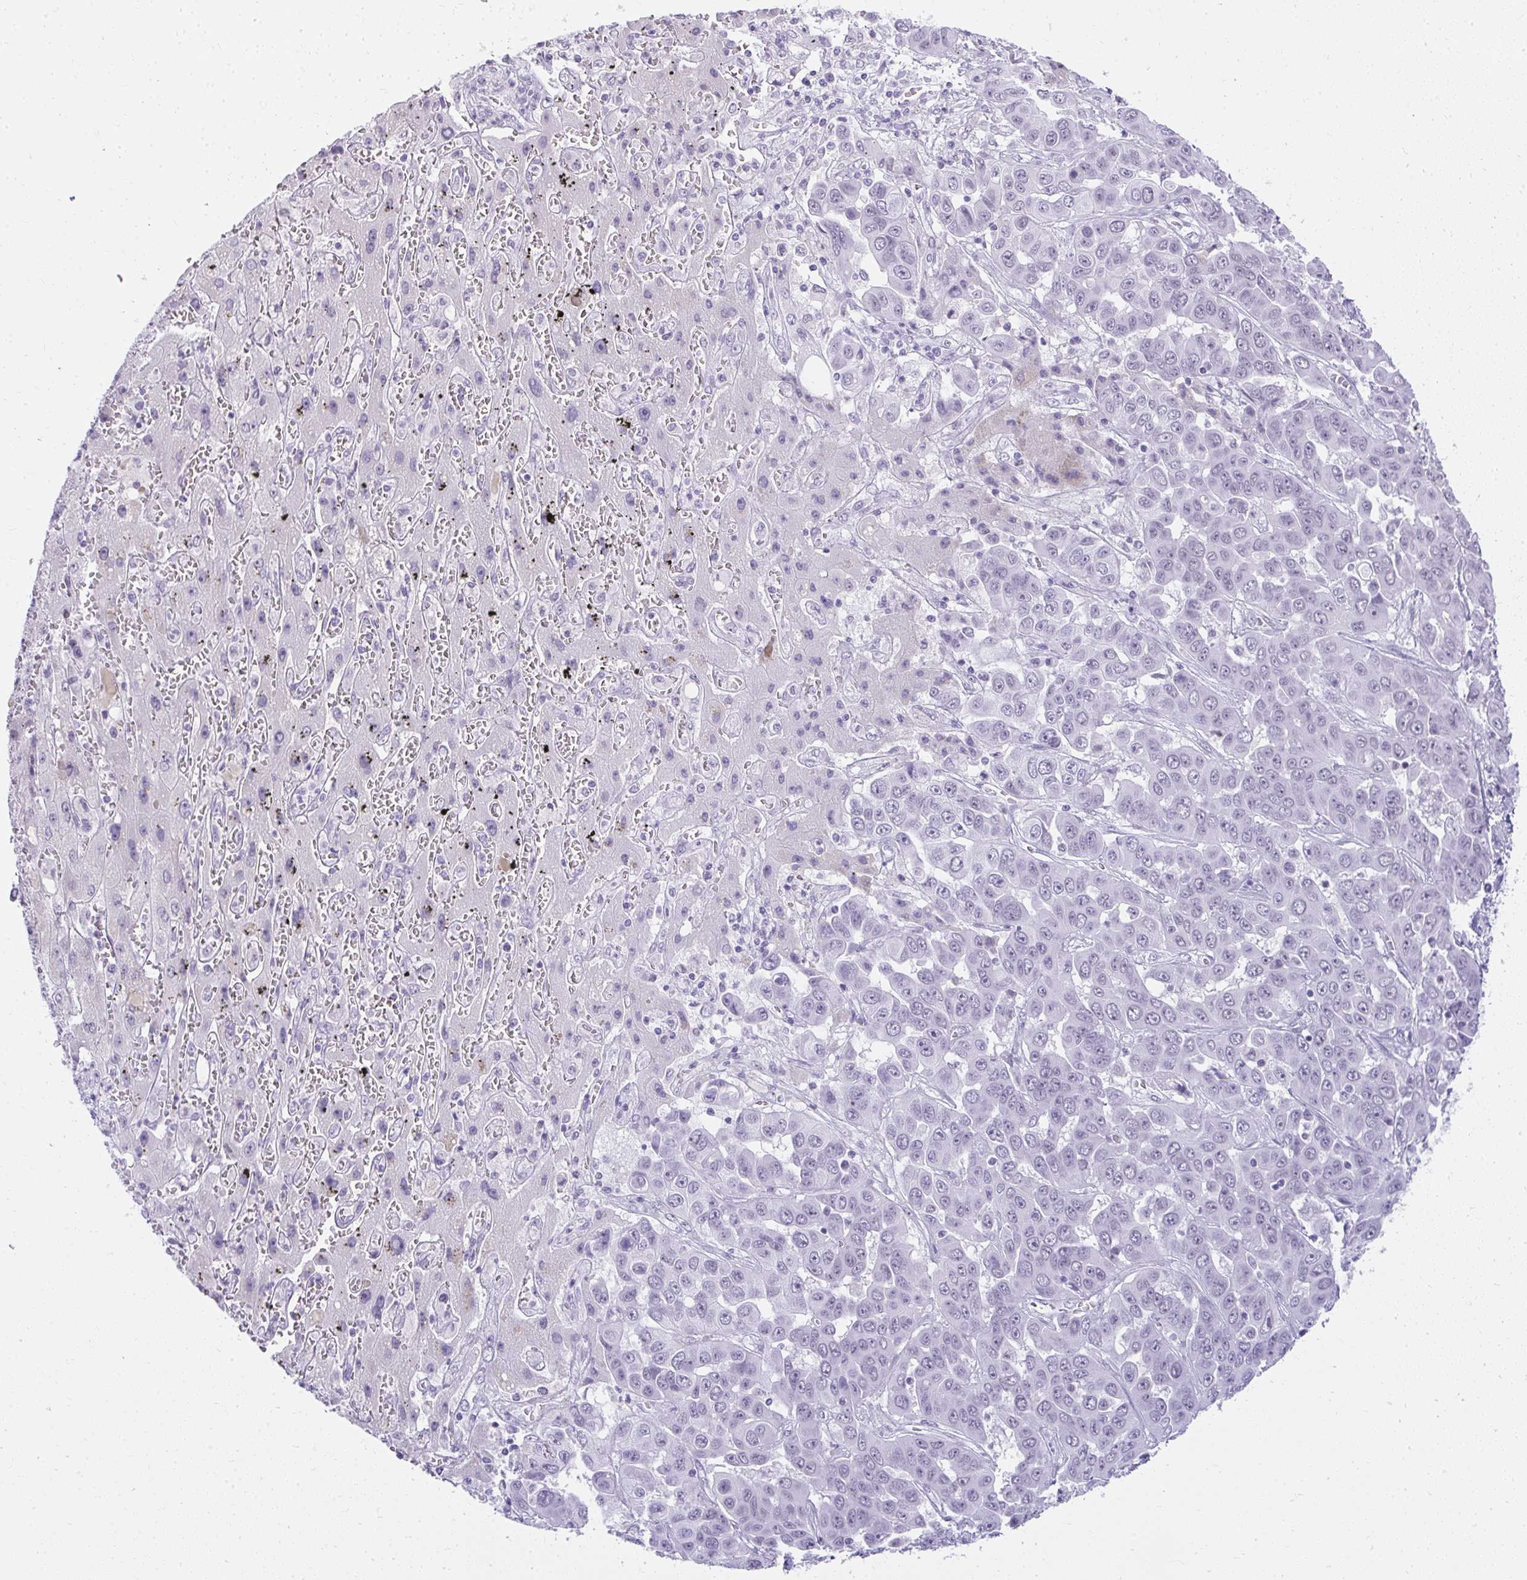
{"staining": {"intensity": "negative", "quantity": "none", "location": "none"}, "tissue": "liver cancer", "cell_type": "Tumor cells", "image_type": "cancer", "snomed": [{"axis": "morphology", "description": "Cholangiocarcinoma"}, {"axis": "topography", "description": "Liver"}], "caption": "Image shows no protein positivity in tumor cells of cholangiocarcinoma (liver) tissue.", "gene": "PLA2G1B", "patient": {"sex": "female", "age": 52}}